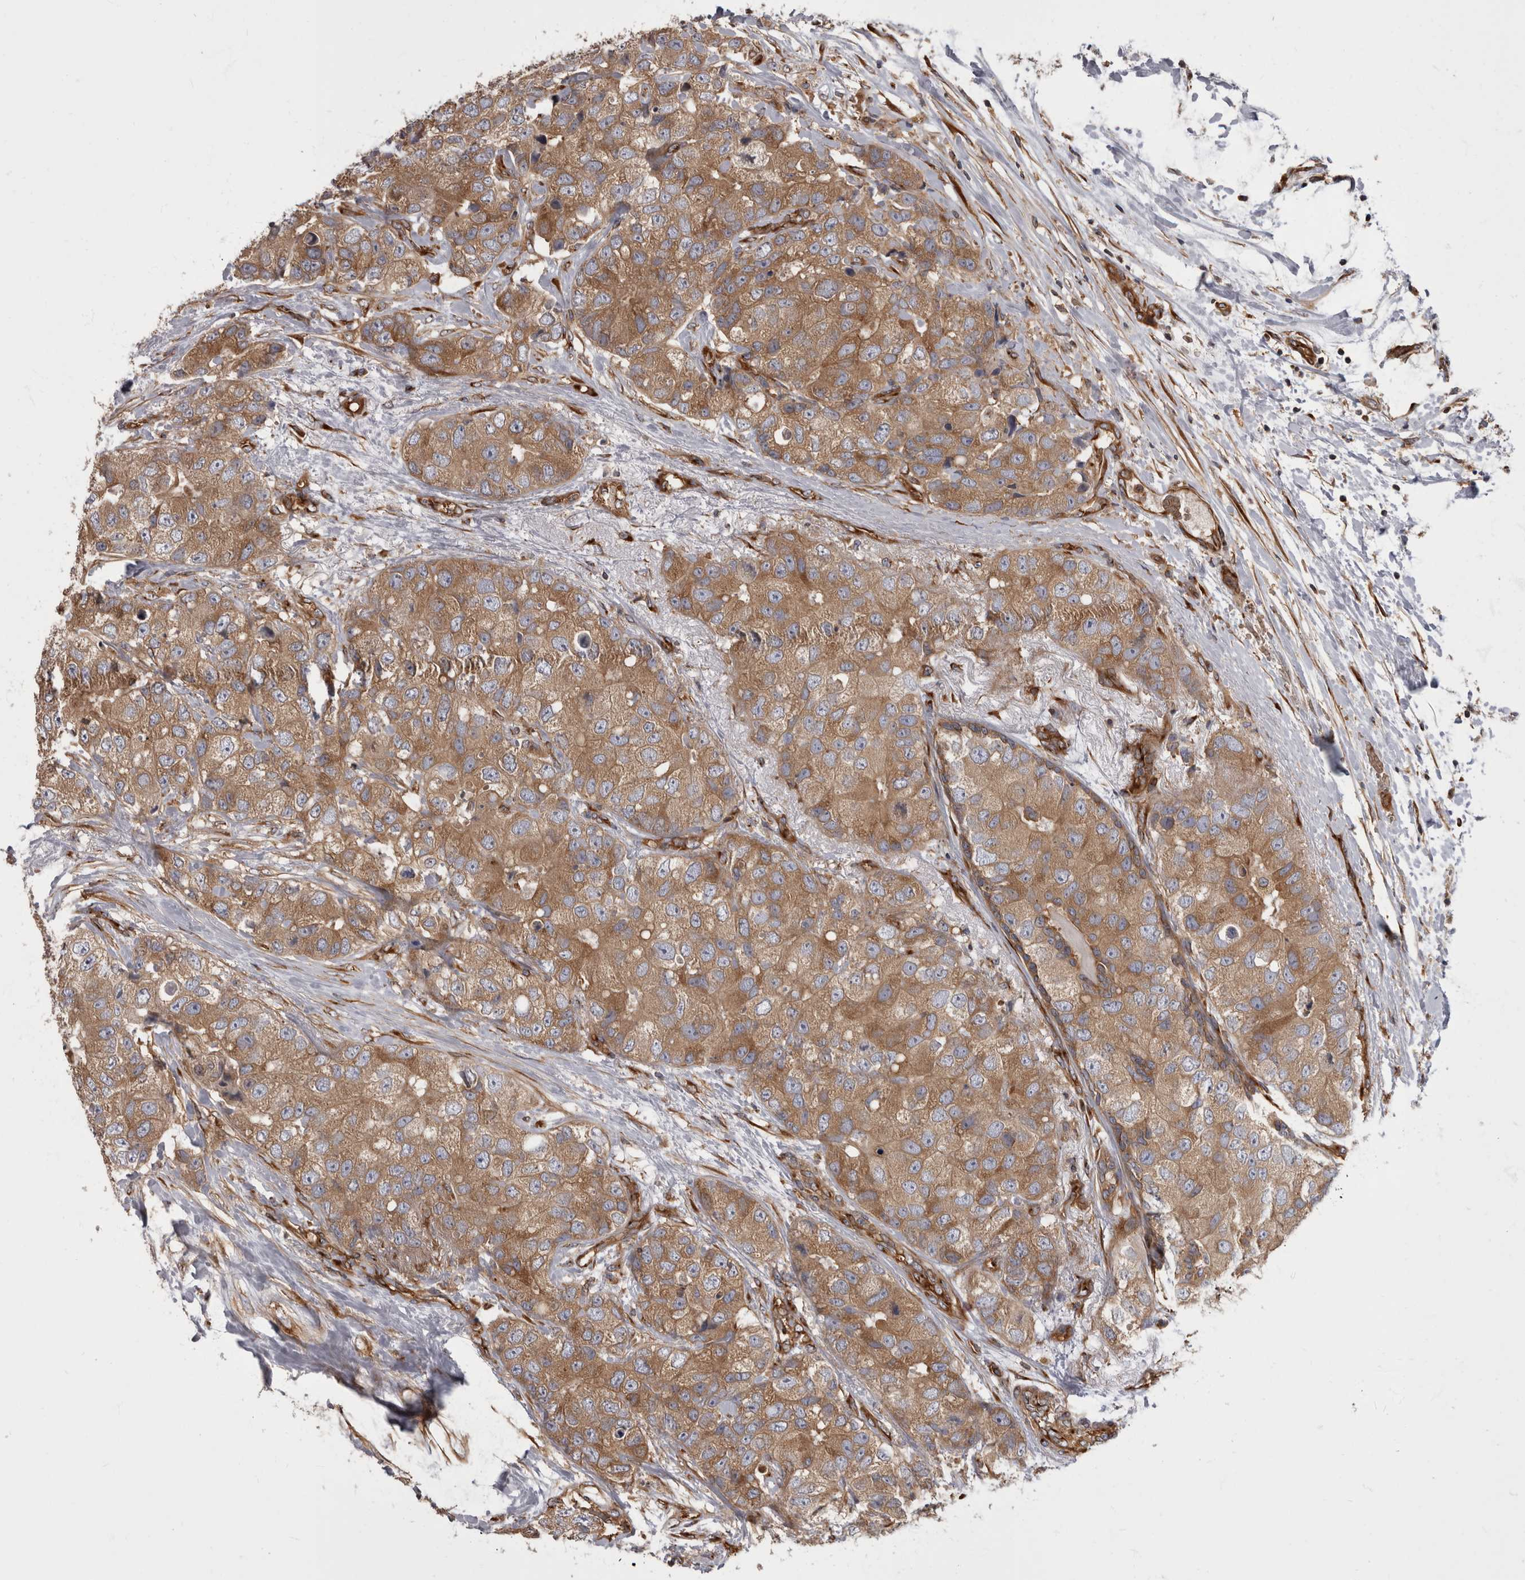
{"staining": {"intensity": "moderate", "quantity": ">75%", "location": "cytoplasmic/membranous"}, "tissue": "breast cancer", "cell_type": "Tumor cells", "image_type": "cancer", "snomed": [{"axis": "morphology", "description": "Duct carcinoma"}, {"axis": "topography", "description": "Breast"}], "caption": "This is a micrograph of IHC staining of breast cancer, which shows moderate staining in the cytoplasmic/membranous of tumor cells.", "gene": "HOOK3", "patient": {"sex": "female", "age": 62}}